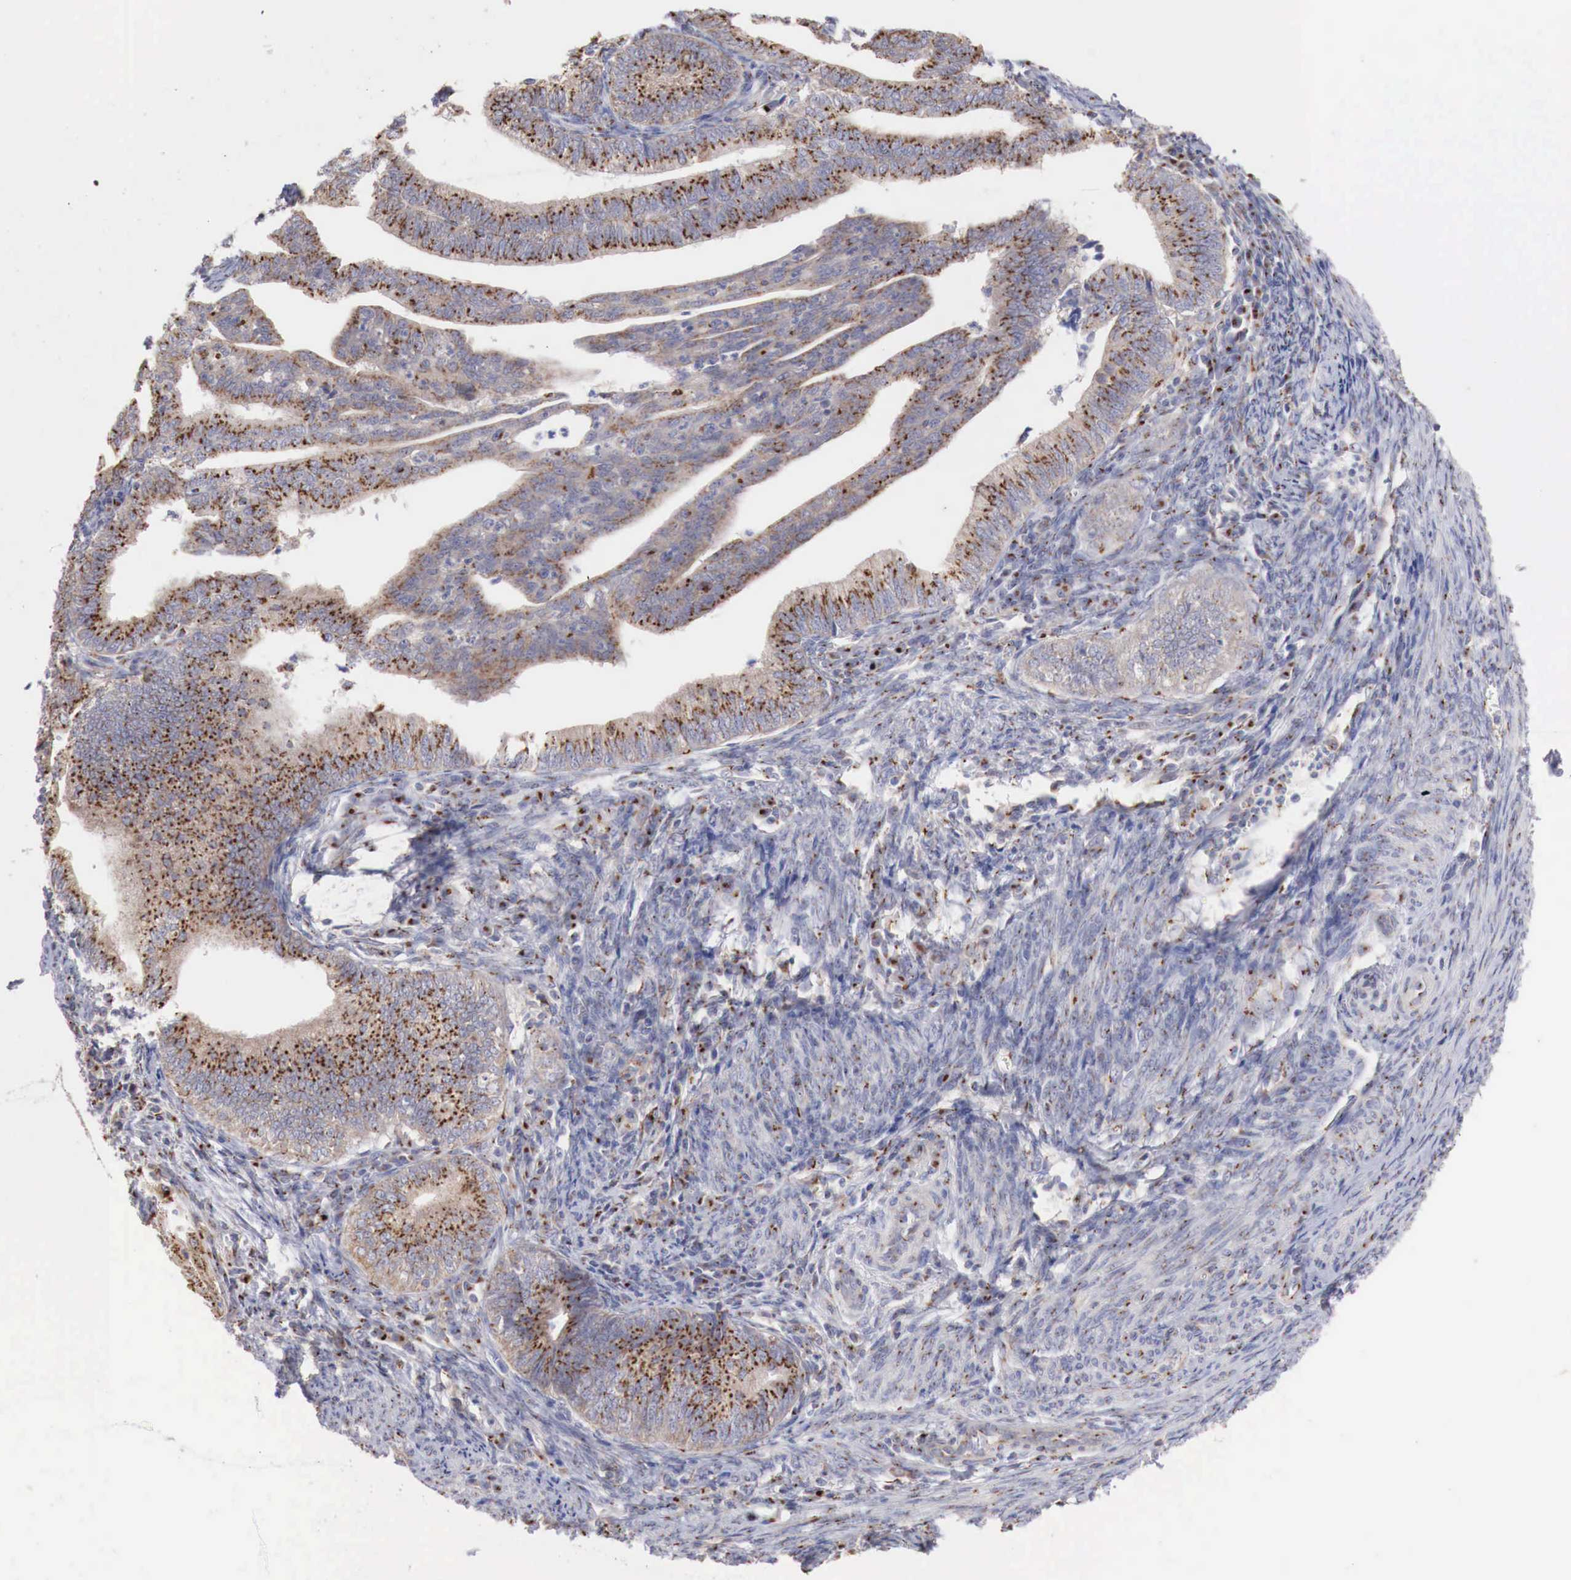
{"staining": {"intensity": "strong", "quantity": ">75%", "location": "cytoplasmic/membranous"}, "tissue": "endometrial cancer", "cell_type": "Tumor cells", "image_type": "cancer", "snomed": [{"axis": "morphology", "description": "Adenocarcinoma, NOS"}, {"axis": "topography", "description": "Endometrium"}], "caption": "A brown stain labels strong cytoplasmic/membranous expression of a protein in human adenocarcinoma (endometrial) tumor cells.", "gene": "SYAP1", "patient": {"sex": "female", "age": 66}}